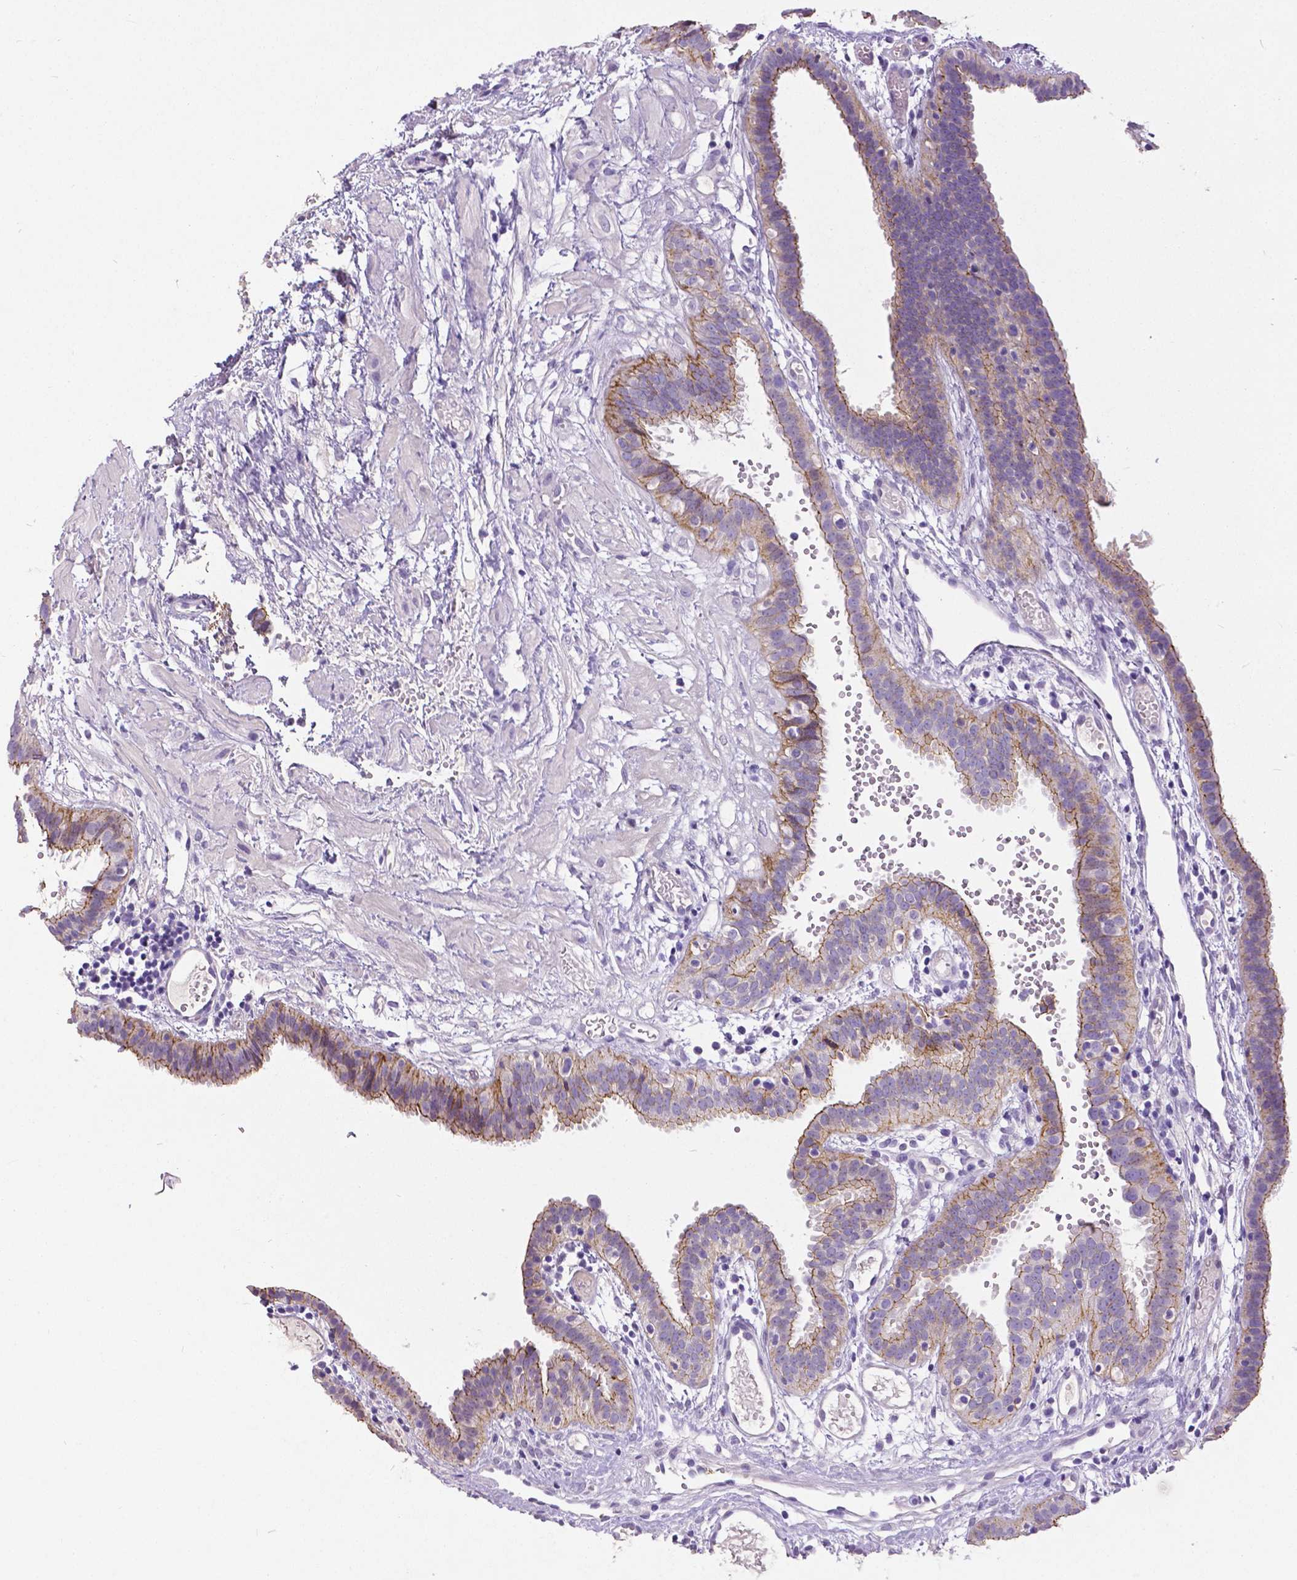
{"staining": {"intensity": "moderate", "quantity": "25%-75%", "location": "cytoplasmic/membranous"}, "tissue": "fallopian tube", "cell_type": "Glandular cells", "image_type": "normal", "snomed": [{"axis": "morphology", "description": "Normal tissue, NOS"}, {"axis": "topography", "description": "Fallopian tube"}], "caption": "A medium amount of moderate cytoplasmic/membranous staining is seen in approximately 25%-75% of glandular cells in benign fallopian tube.", "gene": "OCLN", "patient": {"sex": "female", "age": 37}}